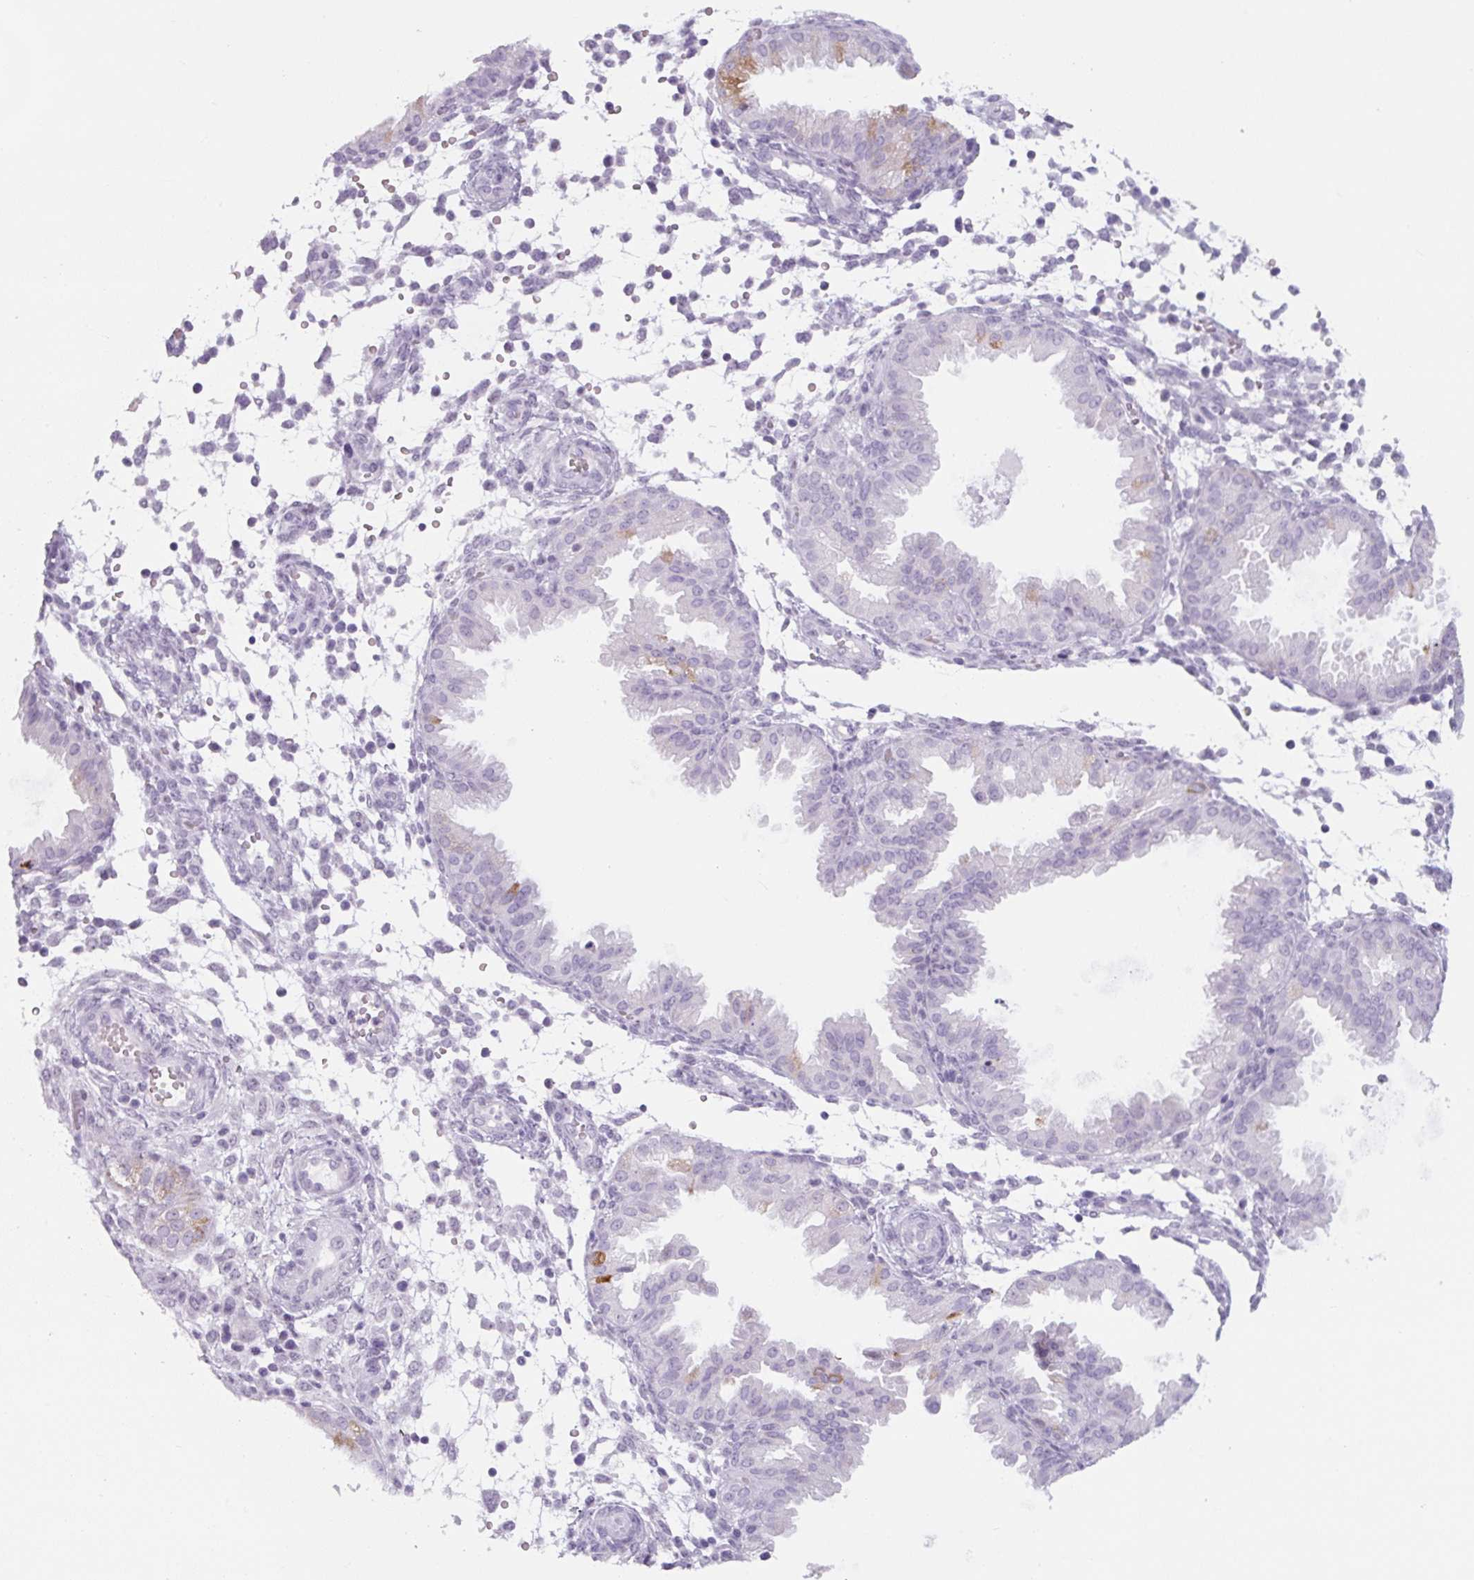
{"staining": {"intensity": "negative", "quantity": "none", "location": "none"}, "tissue": "endometrium", "cell_type": "Cells in endometrial stroma", "image_type": "normal", "snomed": [{"axis": "morphology", "description": "Normal tissue, NOS"}, {"axis": "topography", "description": "Endometrium"}], "caption": "IHC of normal endometrium reveals no expression in cells in endometrial stroma.", "gene": "TNFRSF8", "patient": {"sex": "female", "age": 33}}